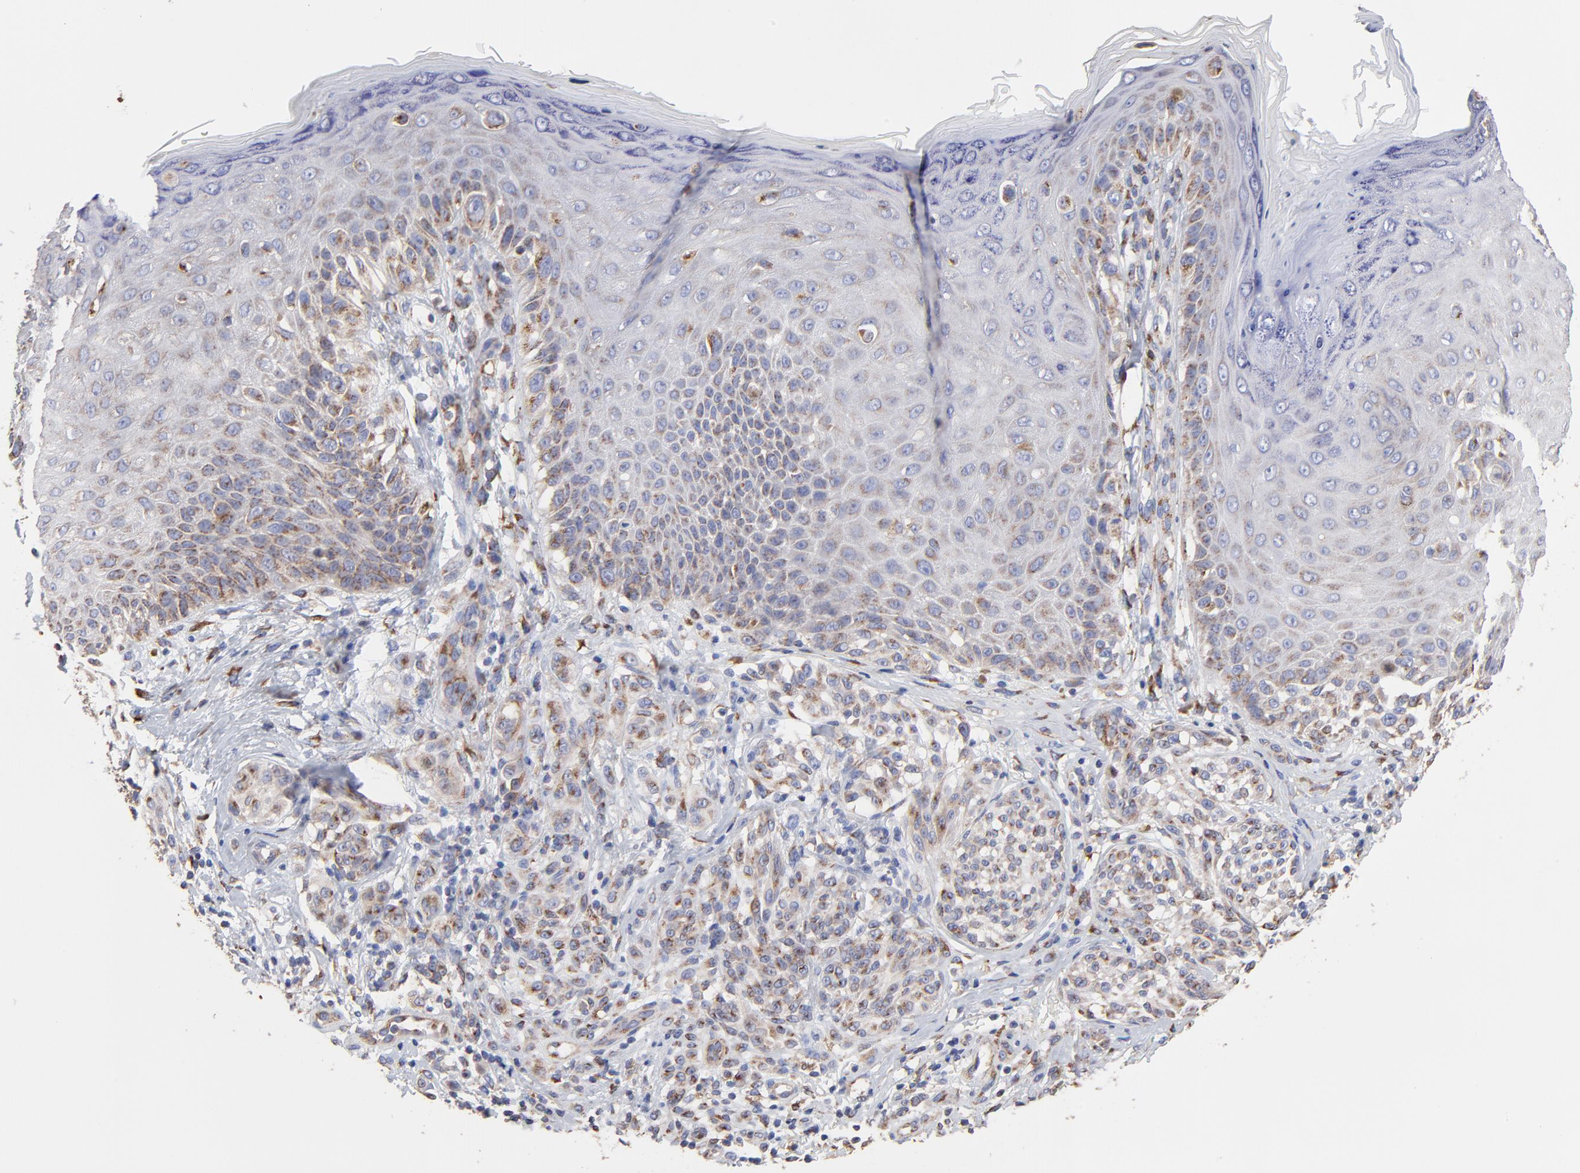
{"staining": {"intensity": "moderate", "quantity": ">75%", "location": "cytoplasmic/membranous"}, "tissue": "melanoma", "cell_type": "Tumor cells", "image_type": "cancer", "snomed": [{"axis": "morphology", "description": "Malignant melanoma, NOS"}, {"axis": "topography", "description": "Skin"}], "caption": "Malignant melanoma tissue displays moderate cytoplasmic/membranous staining in about >75% of tumor cells, visualized by immunohistochemistry.", "gene": "LMAN1", "patient": {"sex": "male", "age": 57}}